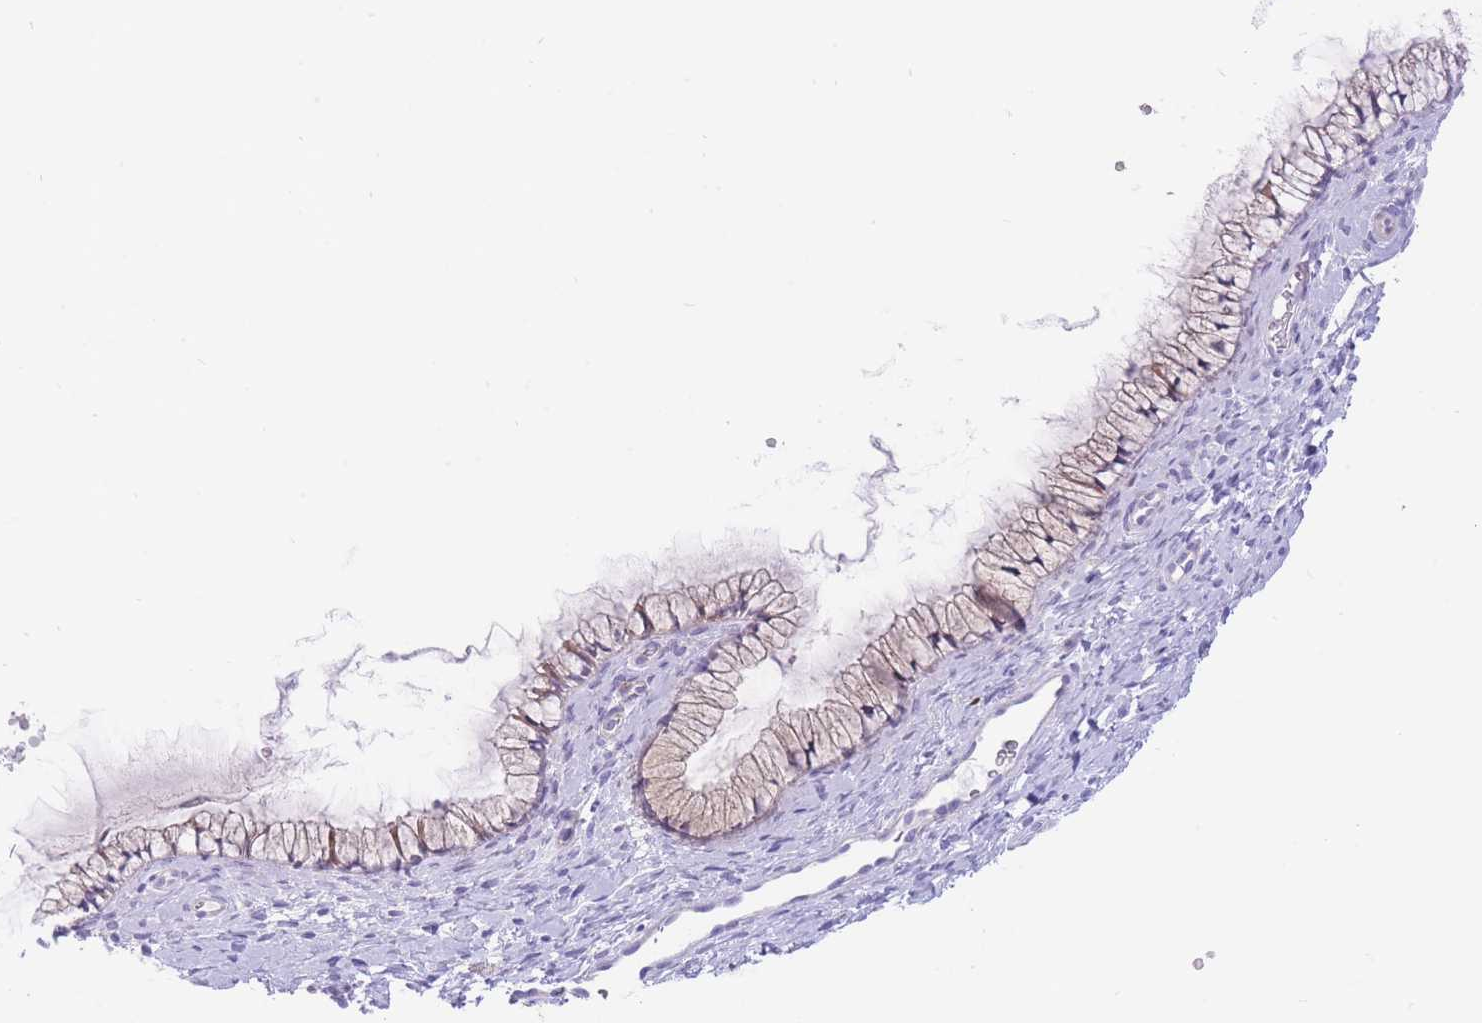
{"staining": {"intensity": "weak", "quantity": "25%-75%", "location": "cytoplasmic/membranous"}, "tissue": "cervix", "cell_type": "Glandular cells", "image_type": "normal", "snomed": [{"axis": "morphology", "description": "Normal tissue, NOS"}, {"axis": "topography", "description": "Cervix"}], "caption": "Cervix was stained to show a protein in brown. There is low levels of weak cytoplasmic/membranous positivity in approximately 25%-75% of glandular cells.", "gene": "QTRT1", "patient": {"sex": "female", "age": 36}}